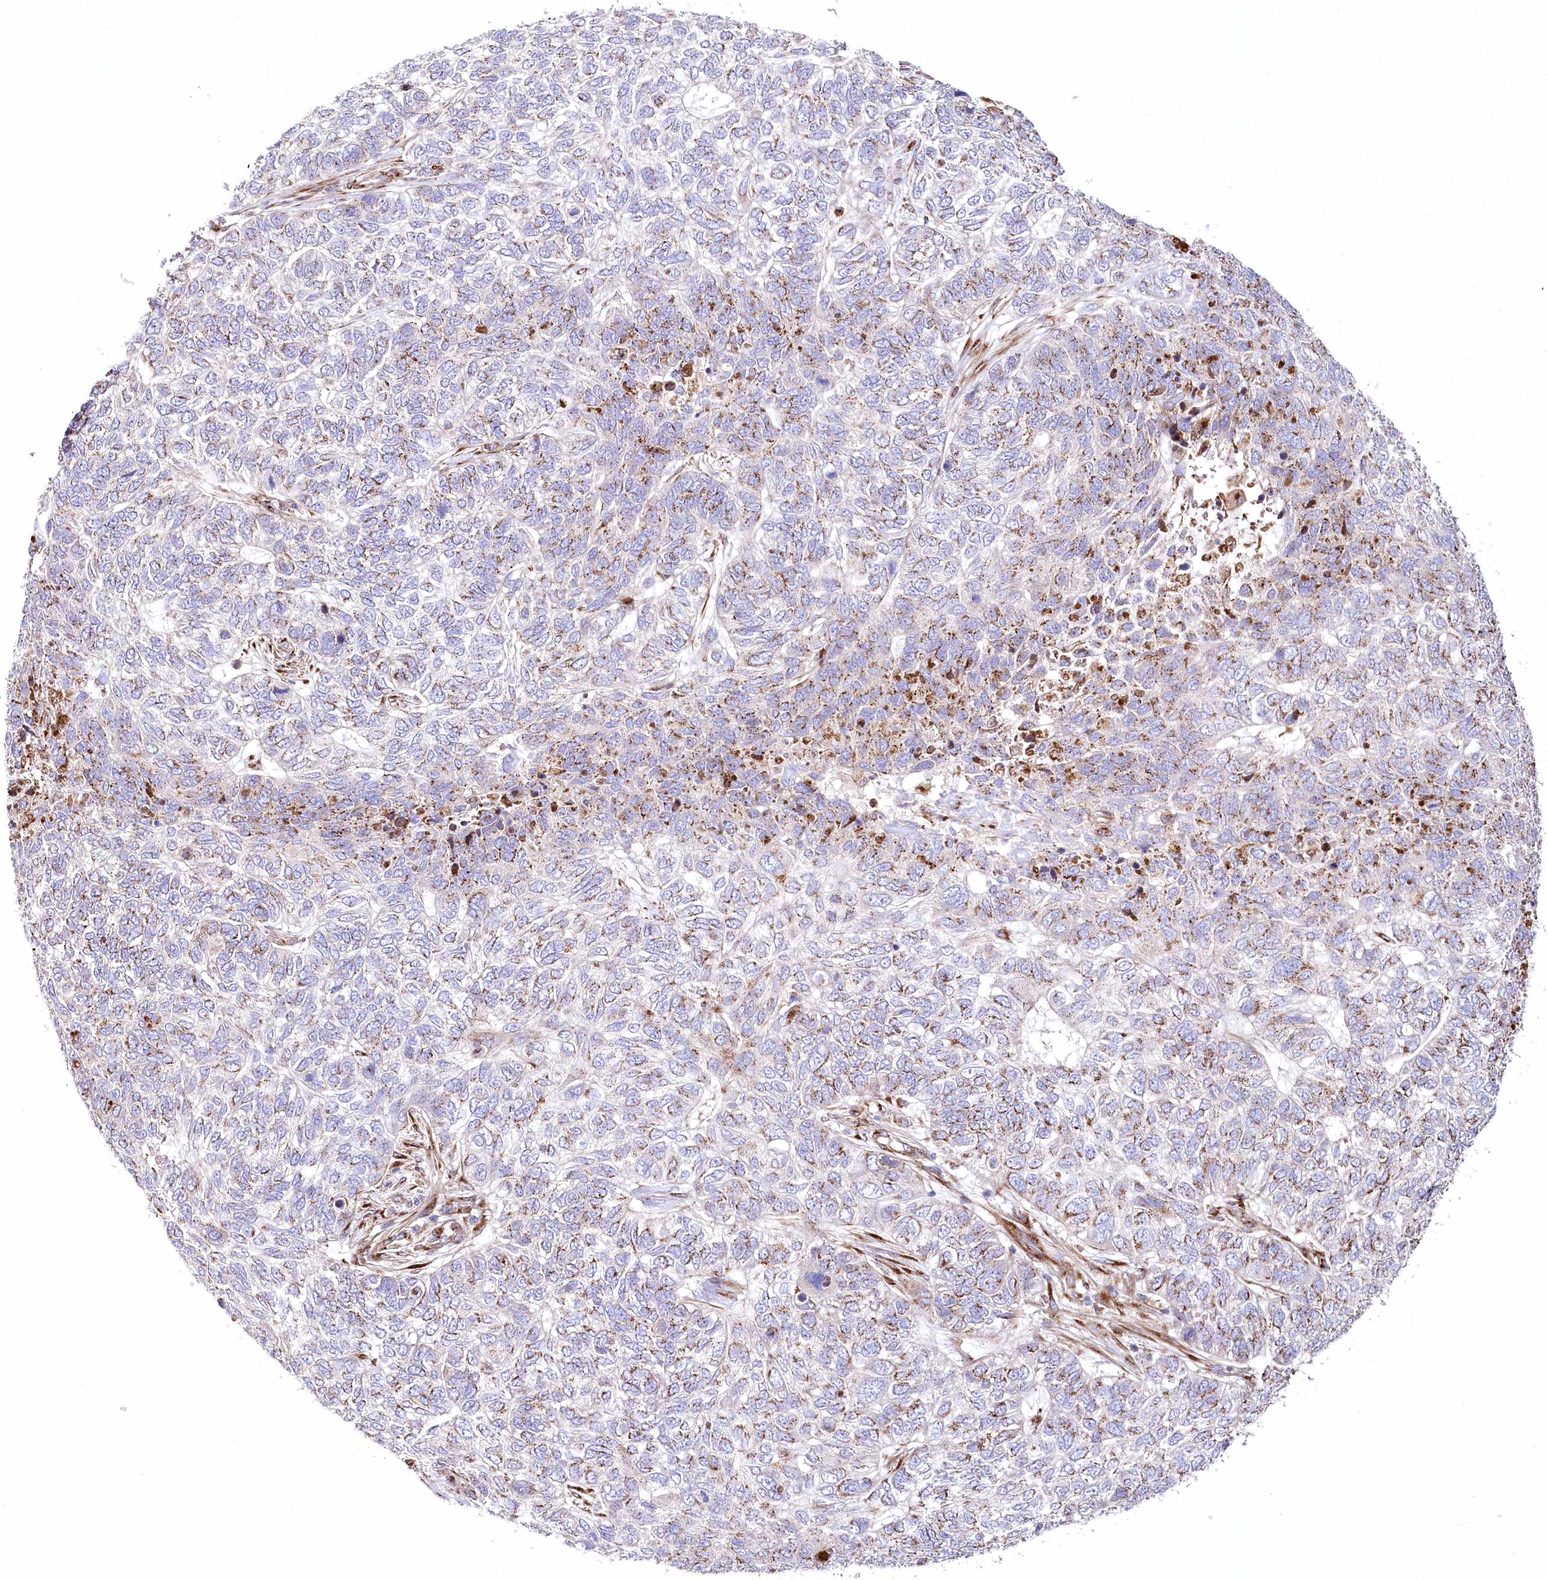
{"staining": {"intensity": "moderate", "quantity": "25%-75%", "location": "cytoplasmic/membranous"}, "tissue": "skin cancer", "cell_type": "Tumor cells", "image_type": "cancer", "snomed": [{"axis": "morphology", "description": "Basal cell carcinoma"}, {"axis": "topography", "description": "Skin"}], "caption": "Protein staining exhibits moderate cytoplasmic/membranous expression in approximately 25%-75% of tumor cells in basal cell carcinoma (skin). (Stains: DAB (3,3'-diaminobenzidine) in brown, nuclei in blue, Microscopy: brightfield microscopy at high magnification).", "gene": "ABRAXAS2", "patient": {"sex": "female", "age": 65}}